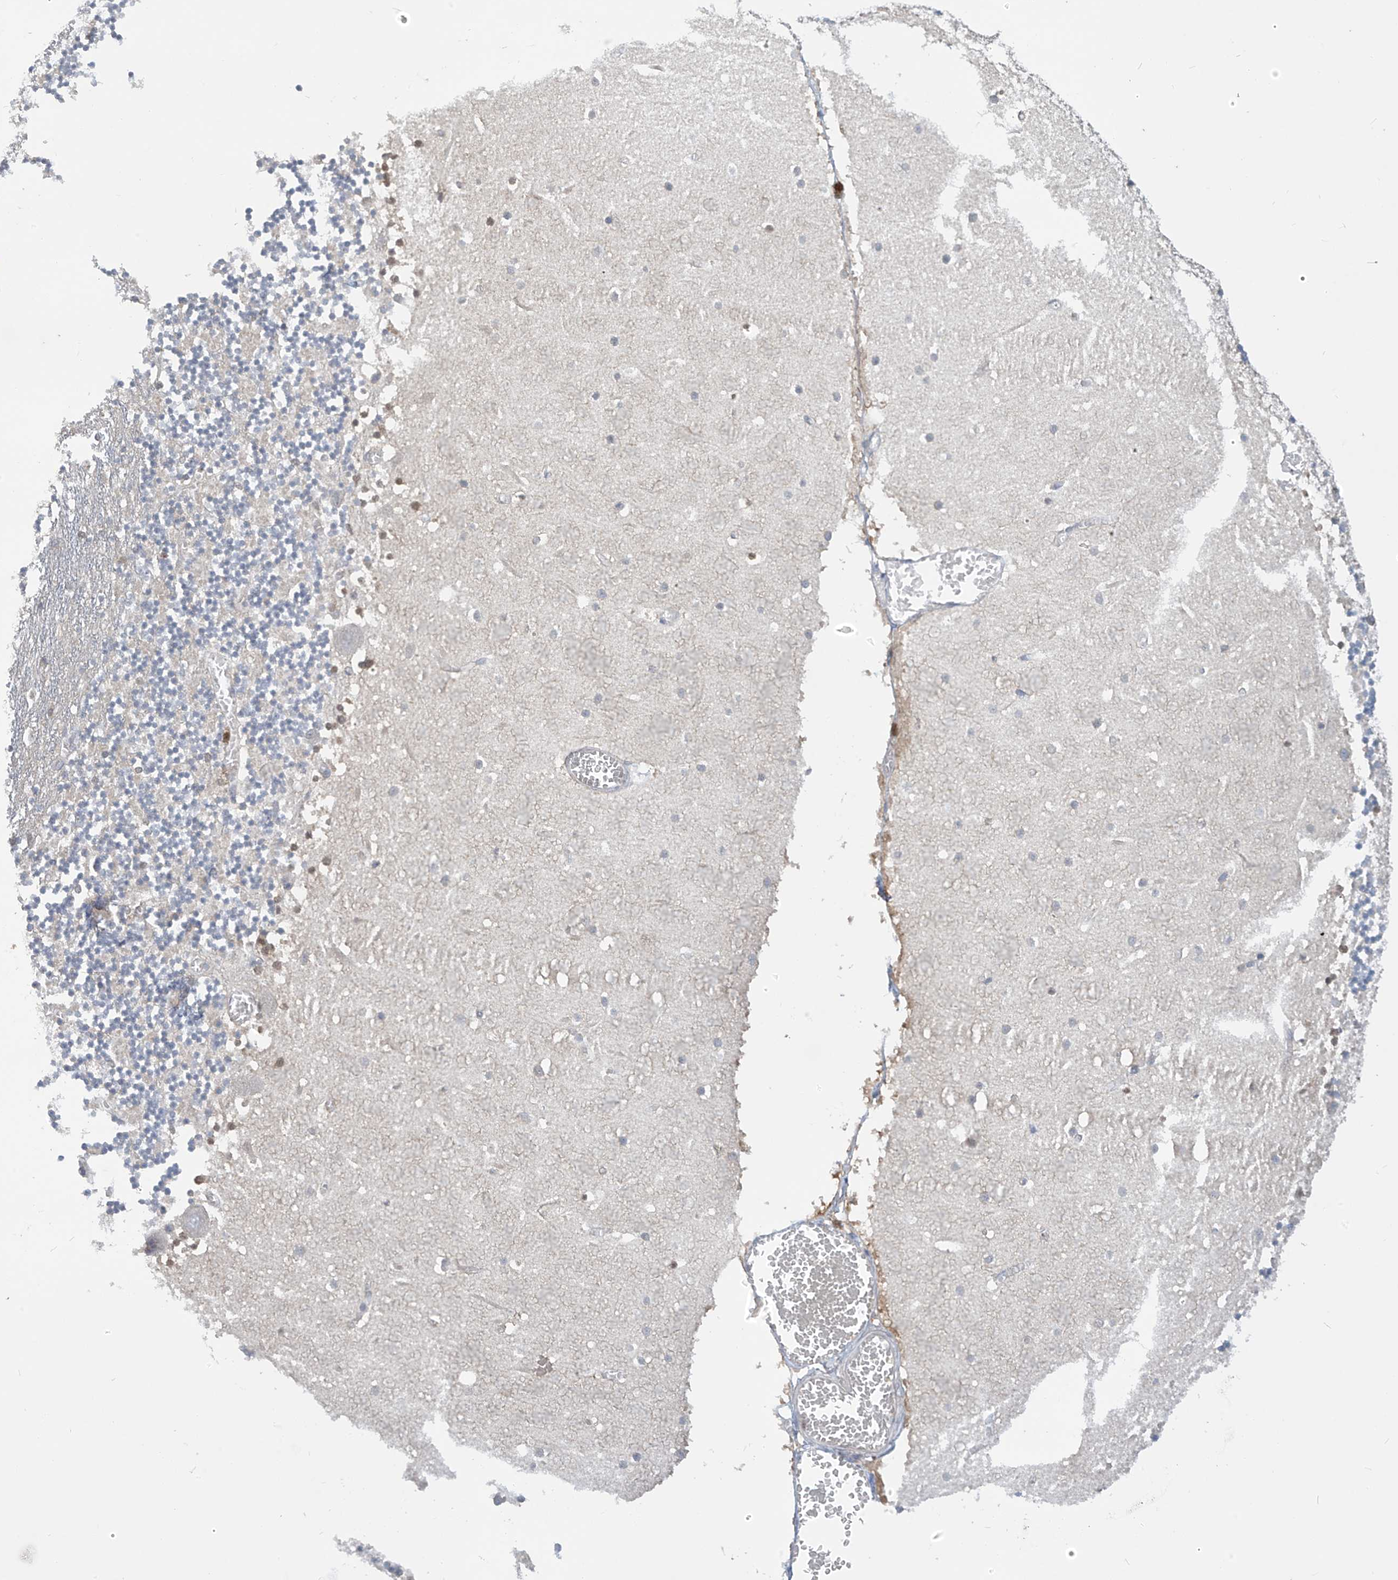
{"staining": {"intensity": "negative", "quantity": "none", "location": "none"}, "tissue": "cerebellum", "cell_type": "Cells in granular layer", "image_type": "normal", "snomed": [{"axis": "morphology", "description": "Normal tissue, NOS"}, {"axis": "topography", "description": "Cerebellum"}], "caption": "Cerebellum was stained to show a protein in brown. There is no significant expression in cells in granular layer. (DAB (3,3'-diaminobenzidine) IHC with hematoxylin counter stain).", "gene": "IDH1", "patient": {"sex": "female", "age": 28}}